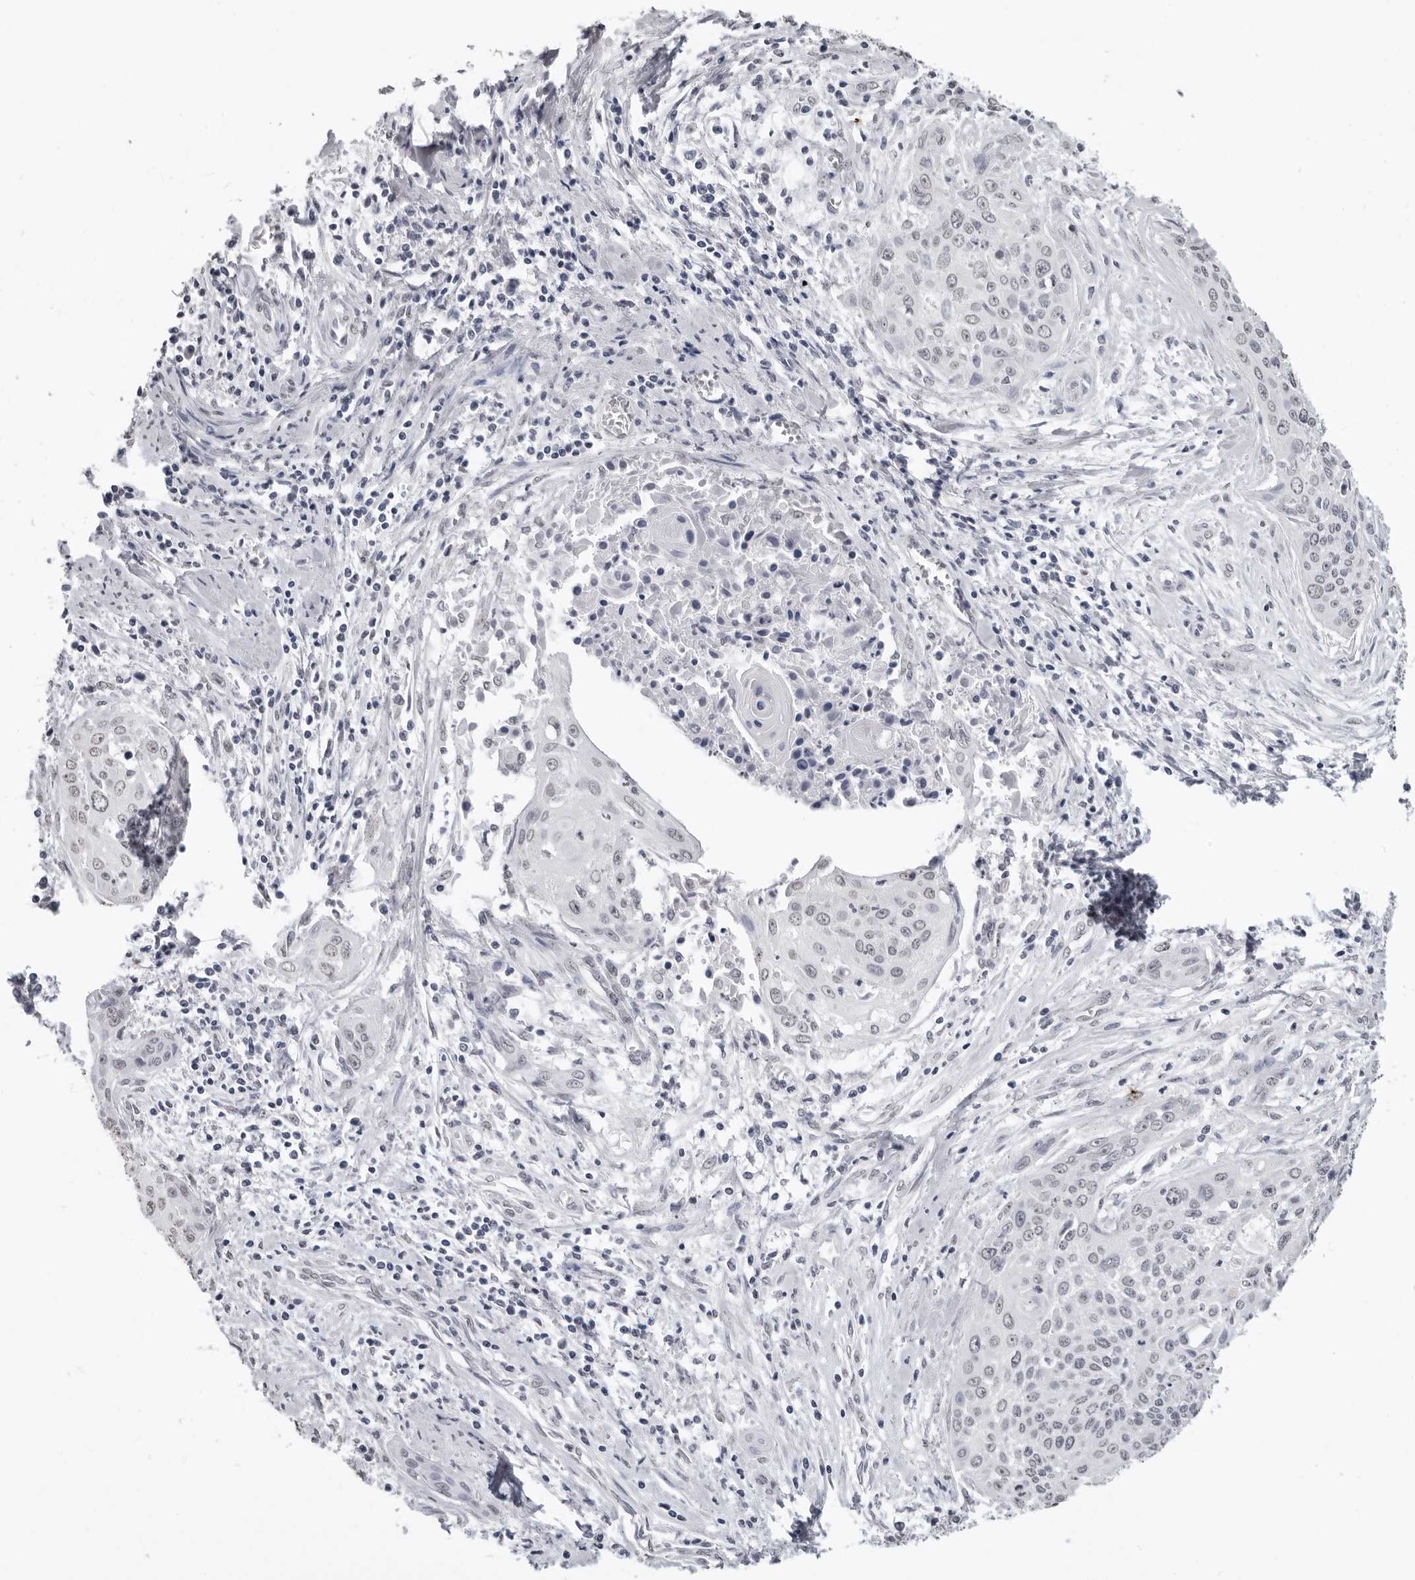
{"staining": {"intensity": "weak", "quantity": "<25%", "location": "nuclear"}, "tissue": "cervical cancer", "cell_type": "Tumor cells", "image_type": "cancer", "snomed": [{"axis": "morphology", "description": "Squamous cell carcinoma, NOS"}, {"axis": "topography", "description": "Cervix"}], "caption": "Tumor cells are negative for protein expression in human squamous cell carcinoma (cervical).", "gene": "HEPACAM", "patient": {"sex": "female", "age": 55}}